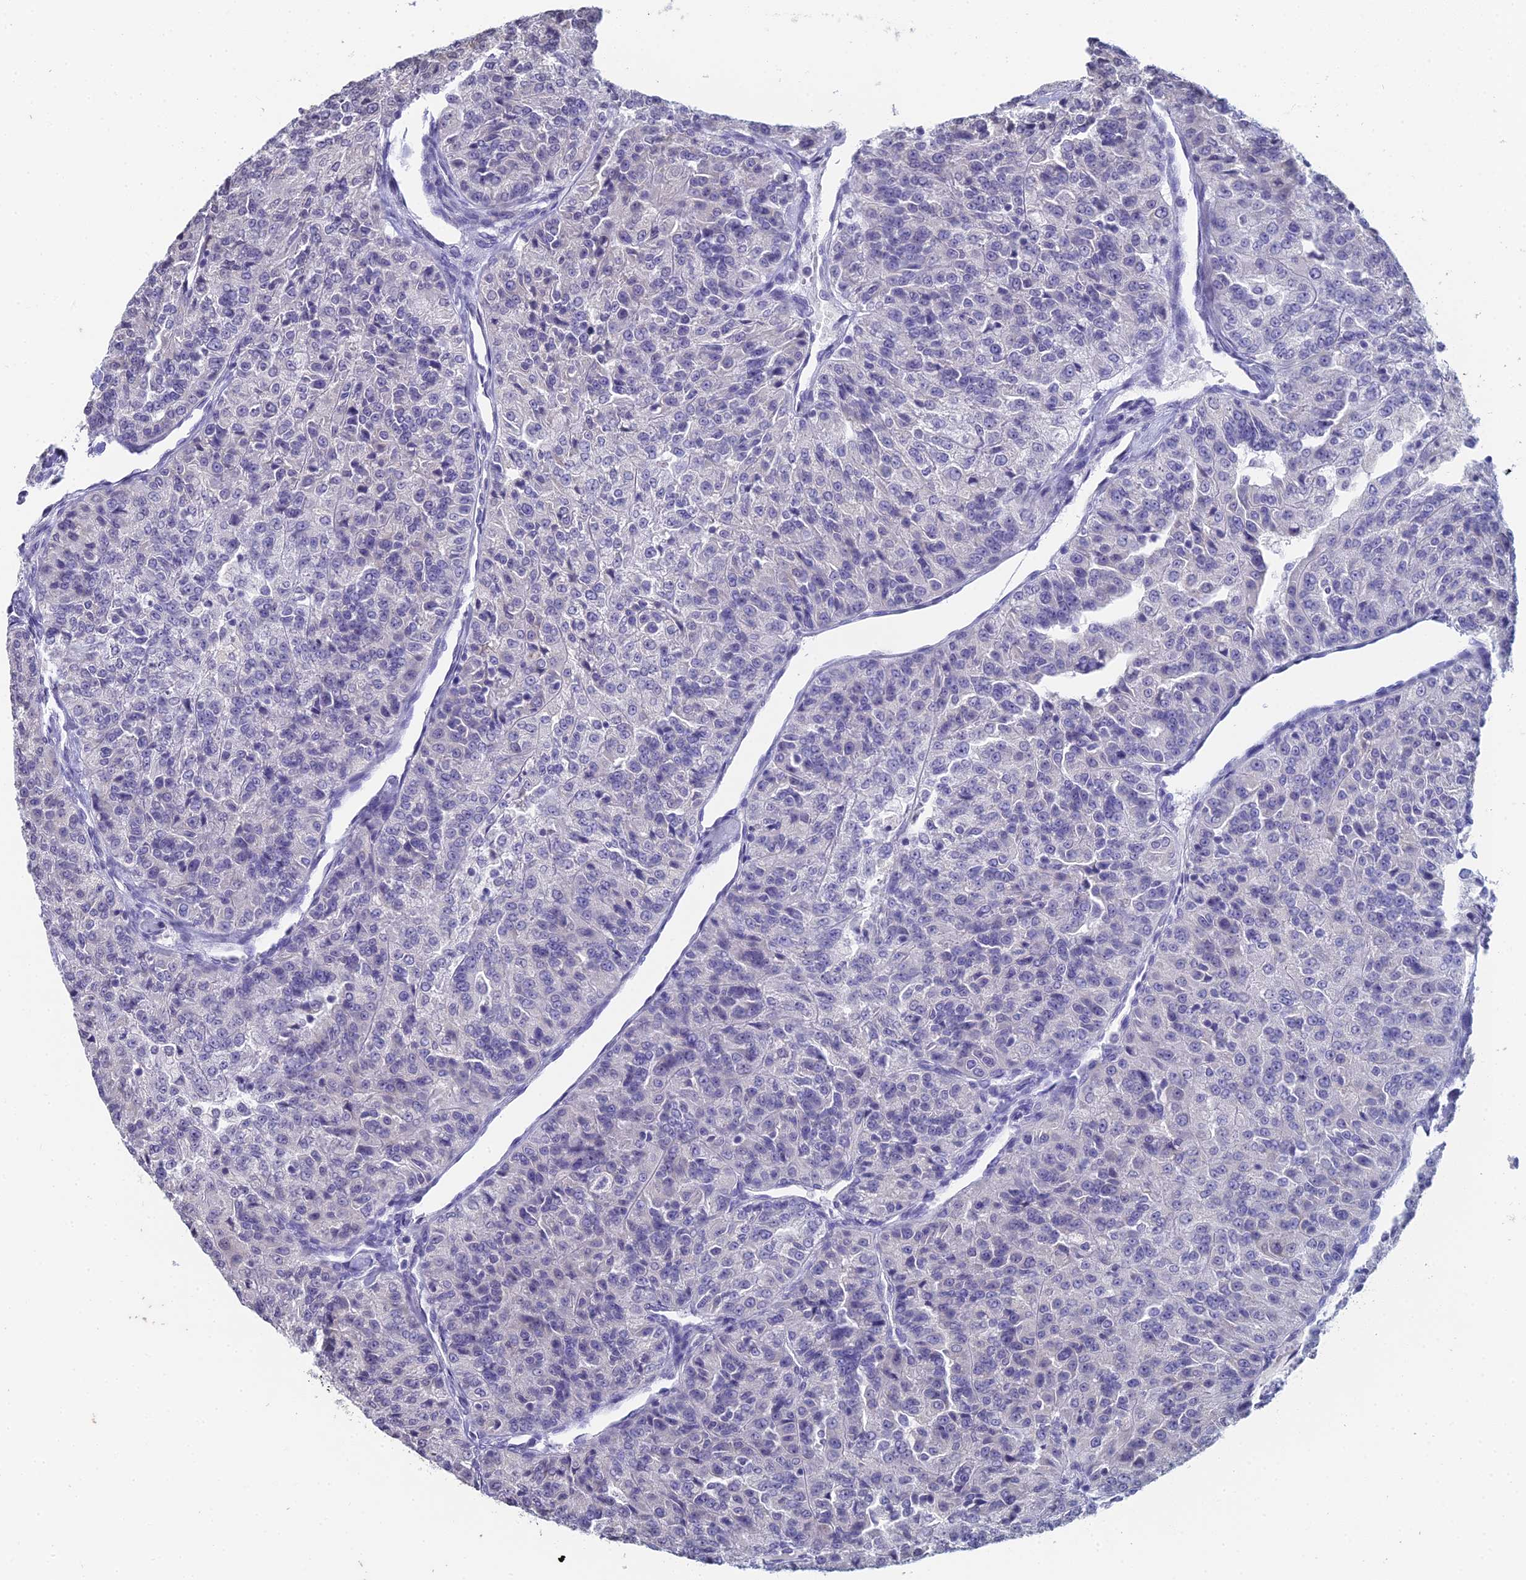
{"staining": {"intensity": "negative", "quantity": "none", "location": "none"}, "tissue": "renal cancer", "cell_type": "Tumor cells", "image_type": "cancer", "snomed": [{"axis": "morphology", "description": "Adenocarcinoma, NOS"}, {"axis": "topography", "description": "Kidney"}], "caption": "A photomicrograph of human renal cancer (adenocarcinoma) is negative for staining in tumor cells. Brightfield microscopy of immunohistochemistry stained with DAB (3,3'-diaminobenzidine) (brown) and hematoxylin (blue), captured at high magnification.", "gene": "PRR22", "patient": {"sex": "female", "age": 63}}